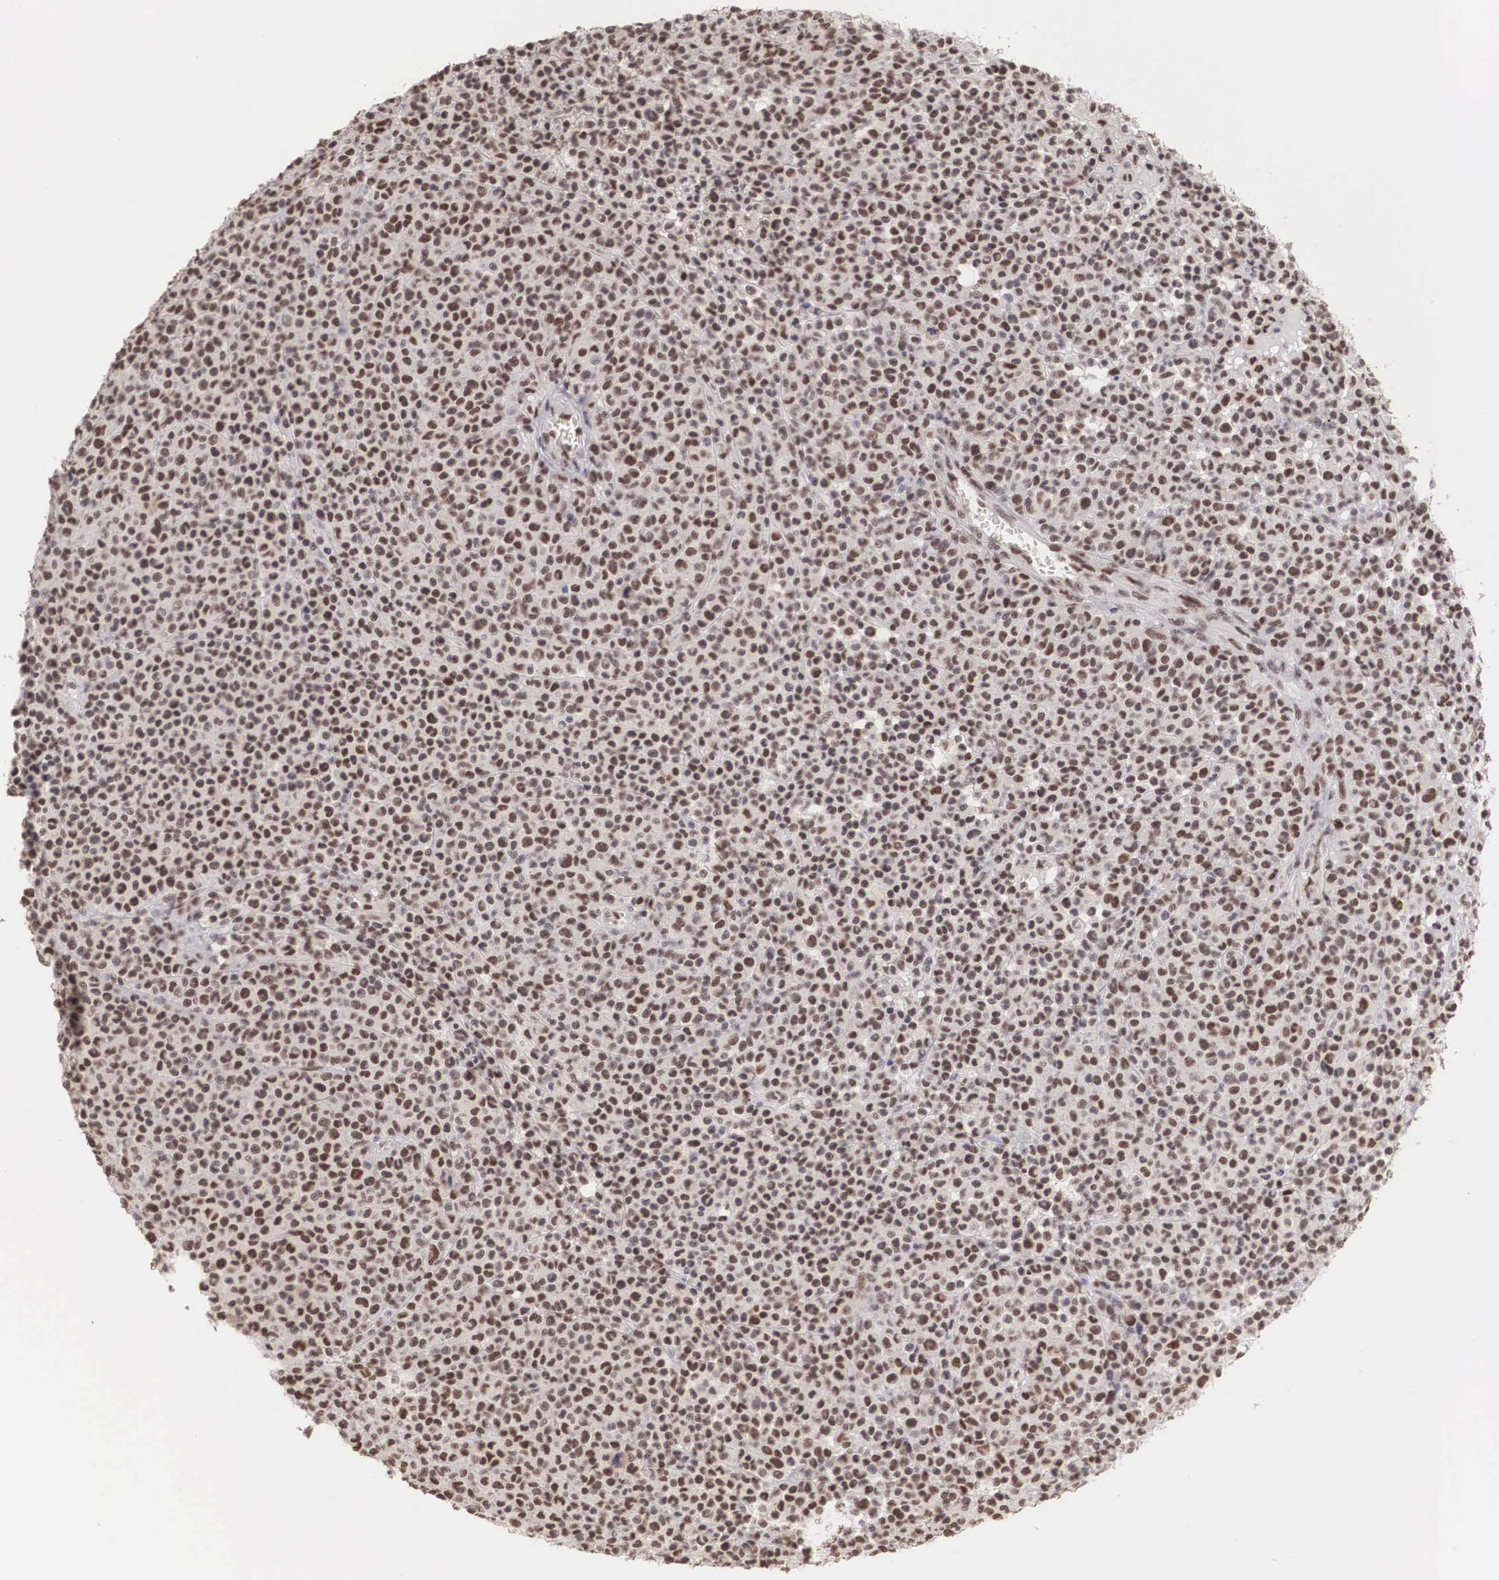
{"staining": {"intensity": "moderate", "quantity": ">75%", "location": "nuclear"}, "tissue": "melanoma", "cell_type": "Tumor cells", "image_type": "cancer", "snomed": [{"axis": "morphology", "description": "Malignant melanoma, Metastatic site"}, {"axis": "topography", "description": "Skin"}], "caption": "Tumor cells reveal medium levels of moderate nuclear expression in about >75% of cells in malignant melanoma (metastatic site).", "gene": "HTATSF1", "patient": {"sex": "male", "age": 32}}